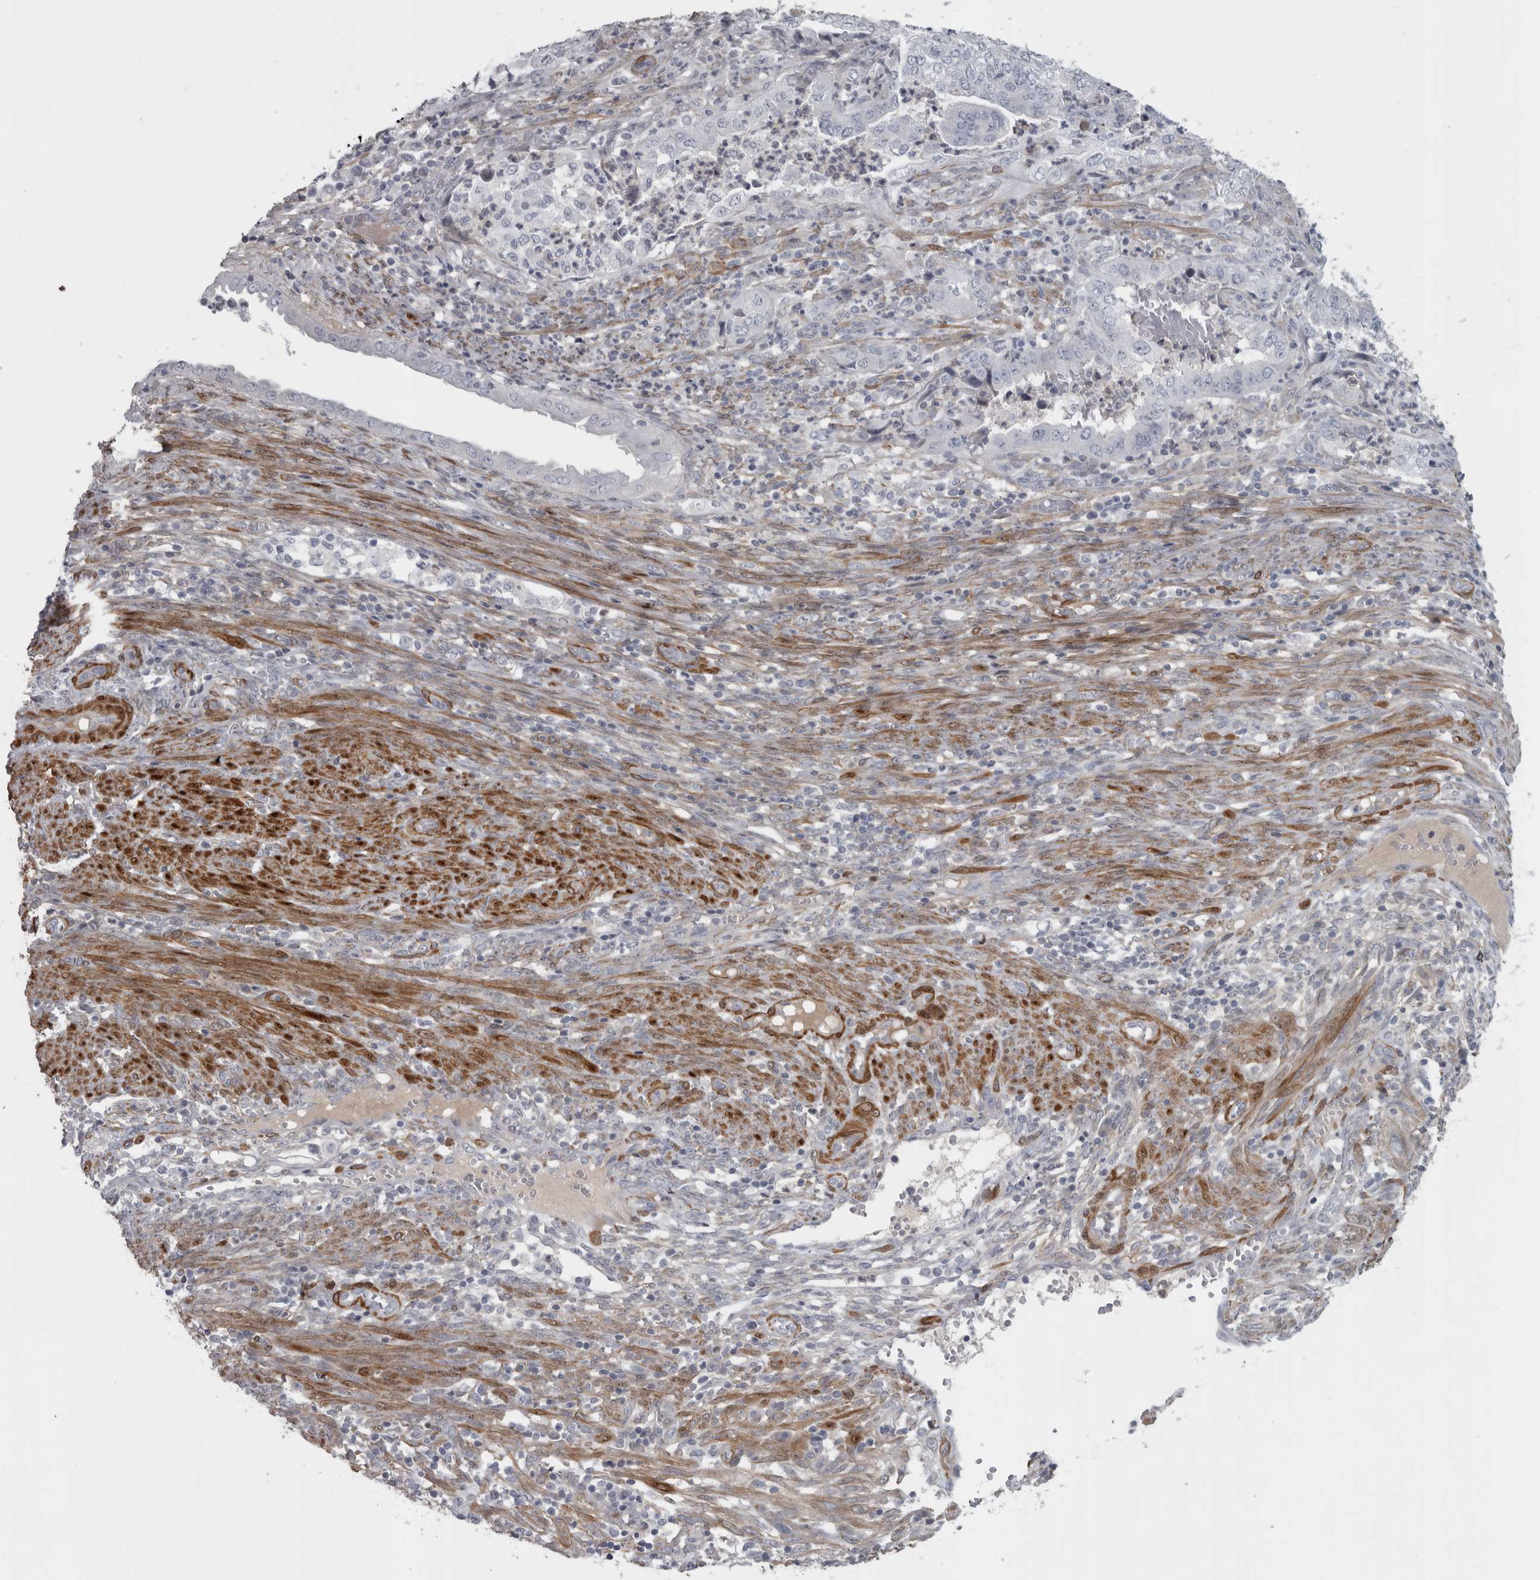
{"staining": {"intensity": "negative", "quantity": "none", "location": "none"}, "tissue": "endometrial cancer", "cell_type": "Tumor cells", "image_type": "cancer", "snomed": [{"axis": "morphology", "description": "Adenocarcinoma, NOS"}, {"axis": "topography", "description": "Endometrium"}], "caption": "Immunohistochemical staining of human endometrial cancer (adenocarcinoma) shows no significant positivity in tumor cells. Brightfield microscopy of immunohistochemistry (IHC) stained with DAB (brown) and hematoxylin (blue), captured at high magnification.", "gene": "PPP1R12B", "patient": {"sex": "female", "age": 51}}